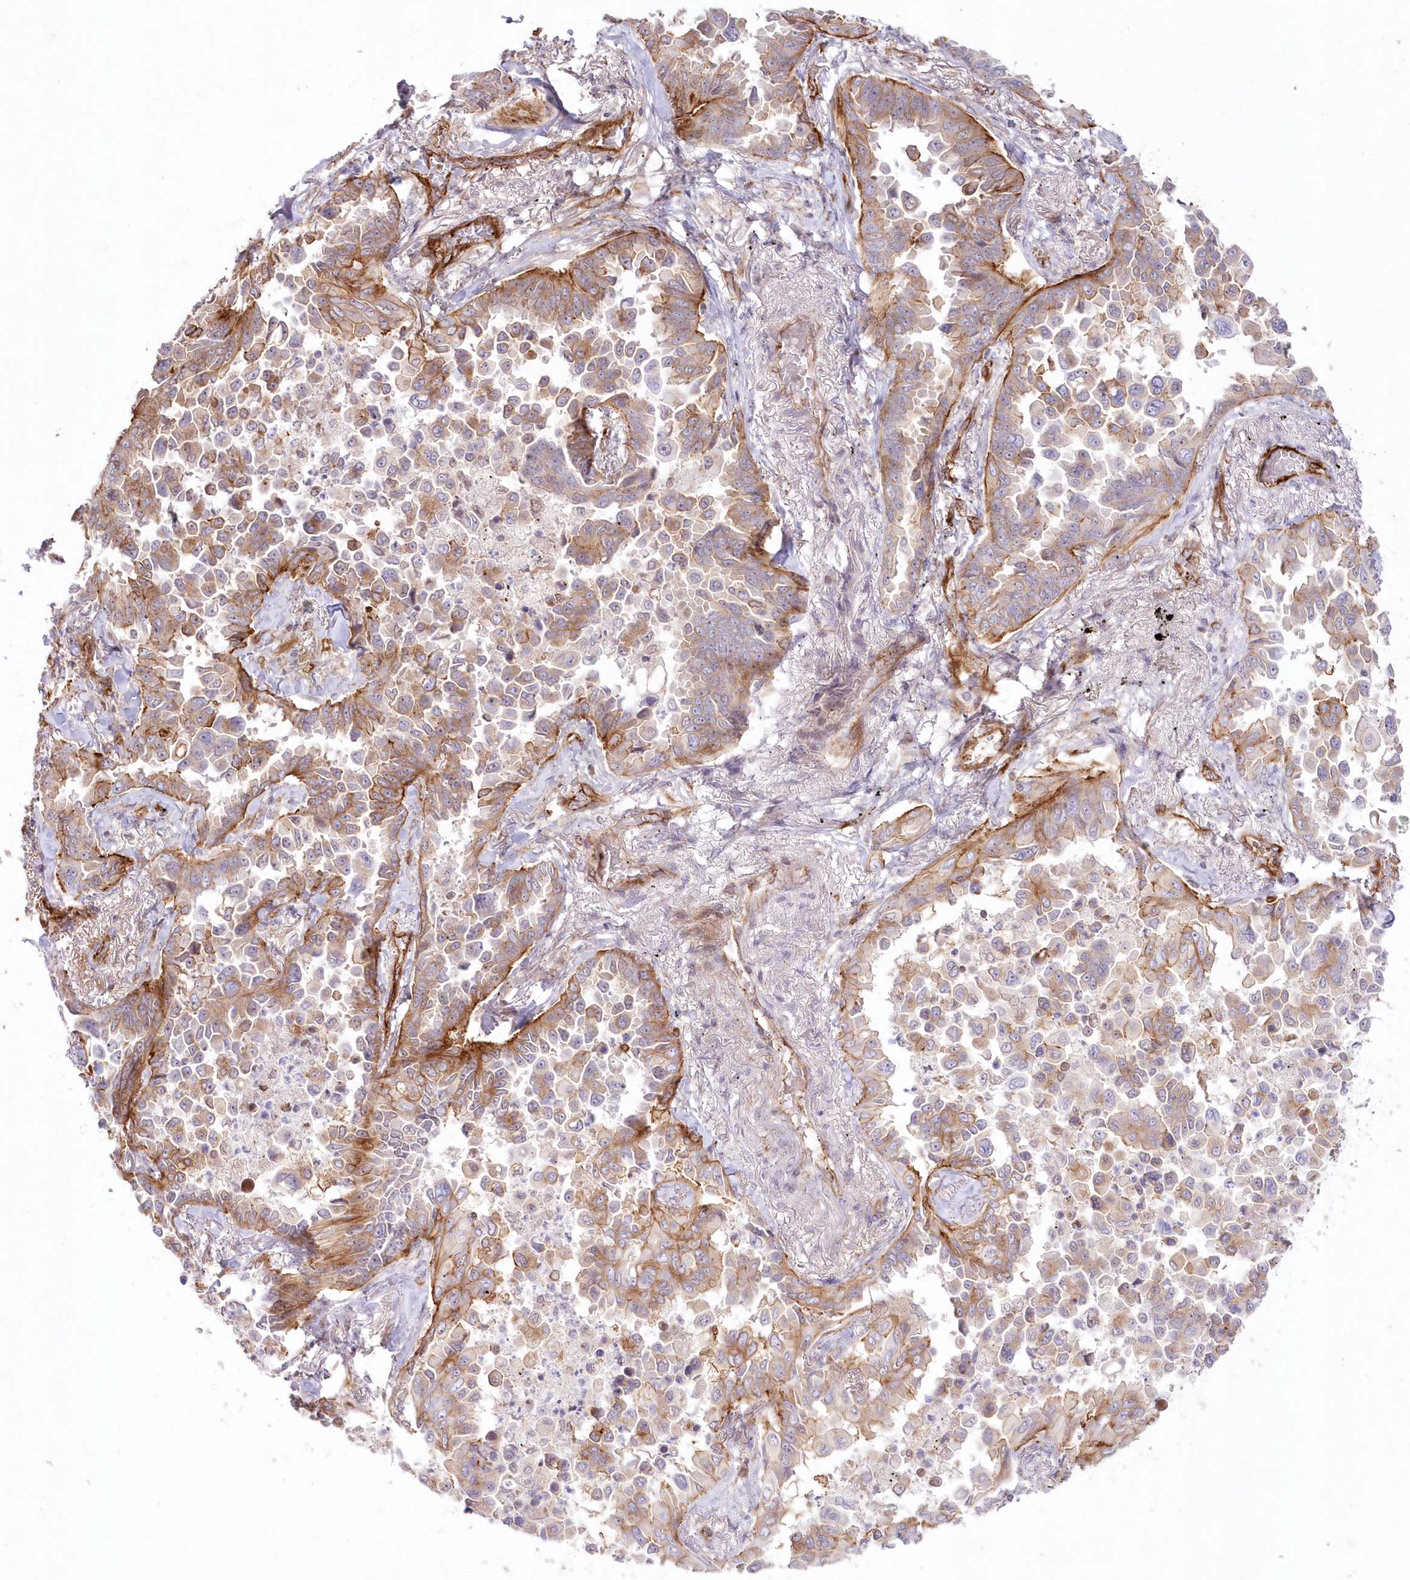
{"staining": {"intensity": "moderate", "quantity": "25%-75%", "location": "cytoplasmic/membranous"}, "tissue": "lung cancer", "cell_type": "Tumor cells", "image_type": "cancer", "snomed": [{"axis": "morphology", "description": "Adenocarcinoma, NOS"}, {"axis": "topography", "description": "Lung"}], "caption": "An image showing moderate cytoplasmic/membranous expression in approximately 25%-75% of tumor cells in adenocarcinoma (lung), as visualized by brown immunohistochemical staining.", "gene": "AFAP1L2", "patient": {"sex": "female", "age": 67}}